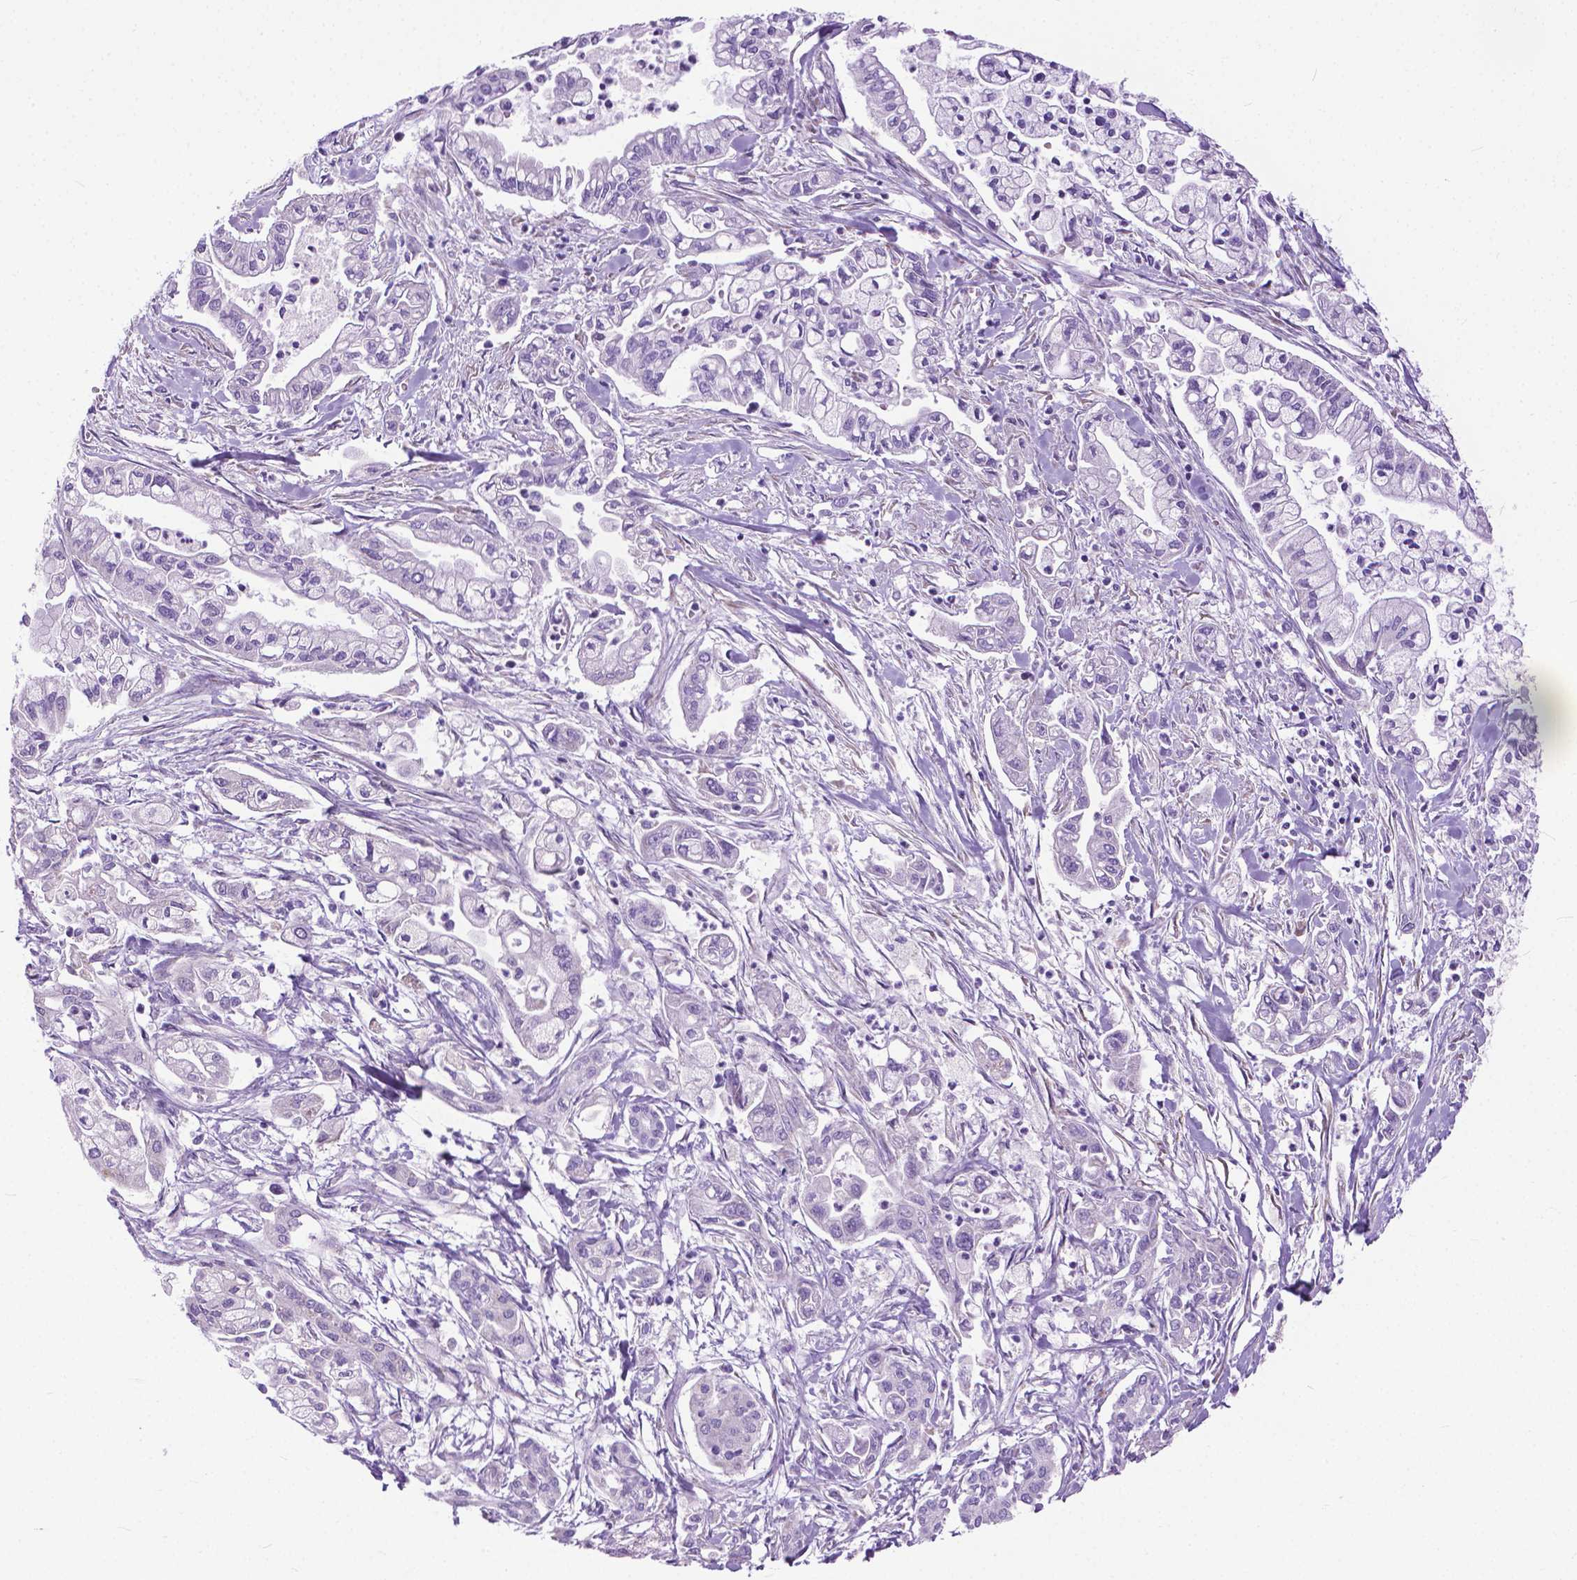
{"staining": {"intensity": "negative", "quantity": "none", "location": "none"}, "tissue": "pancreatic cancer", "cell_type": "Tumor cells", "image_type": "cancer", "snomed": [{"axis": "morphology", "description": "Adenocarcinoma, NOS"}, {"axis": "topography", "description": "Pancreas"}], "caption": "This micrograph is of pancreatic cancer (adenocarcinoma) stained with immunohistochemistry to label a protein in brown with the nuclei are counter-stained blue. There is no positivity in tumor cells. Brightfield microscopy of IHC stained with DAB (brown) and hematoxylin (blue), captured at high magnification.", "gene": "APCDD1L", "patient": {"sex": "male", "age": 54}}